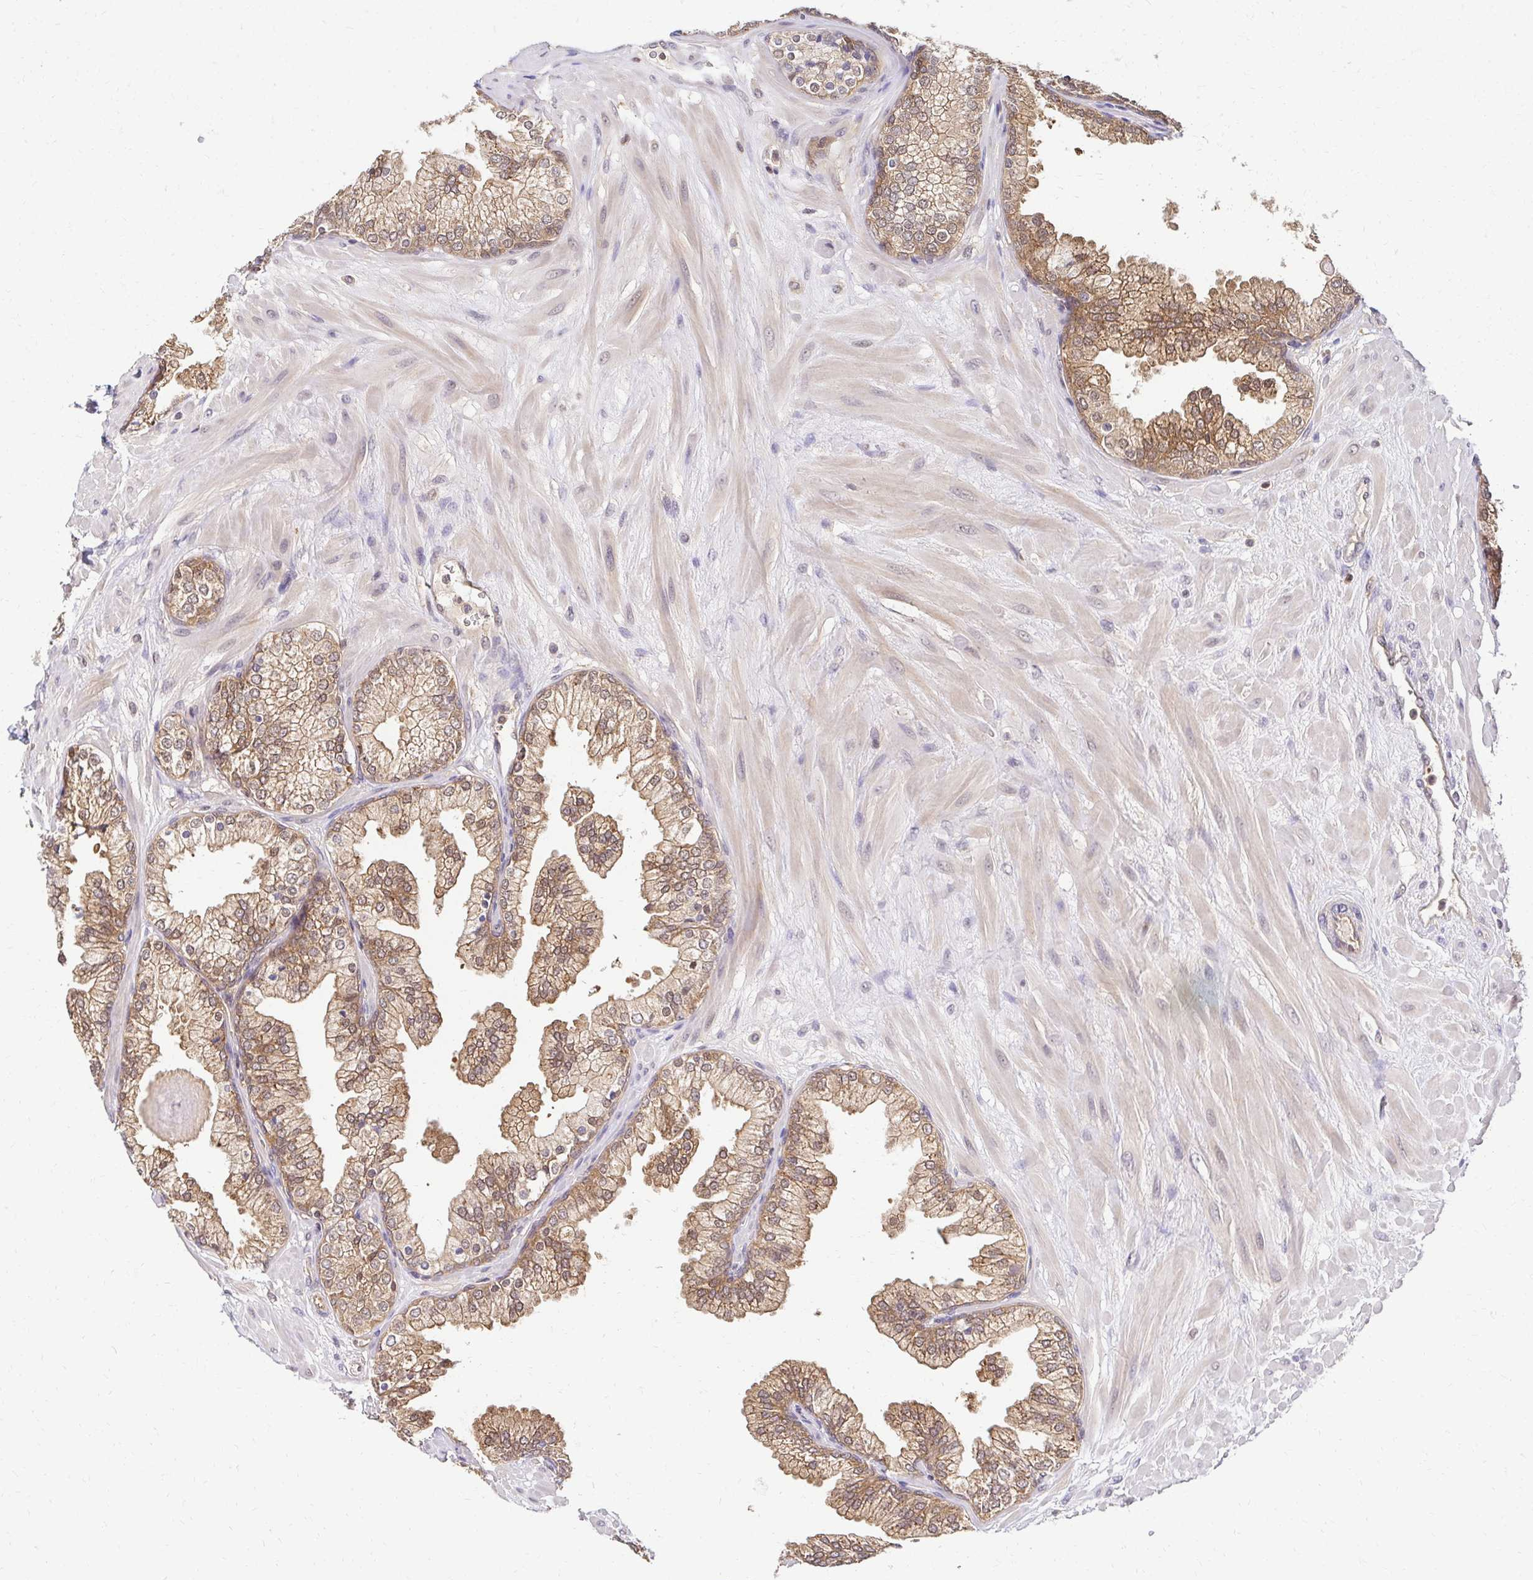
{"staining": {"intensity": "moderate", "quantity": ">75%", "location": "cytoplasmic/membranous,nuclear"}, "tissue": "prostate", "cell_type": "Glandular cells", "image_type": "normal", "snomed": [{"axis": "morphology", "description": "Normal tissue, NOS"}, {"axis": "topography", "description": "Prostate"}, {"axis": "topography", "description": "Peripheral nerve tissue"}], "caption": "The histopathology image exhibits immunohistochemical staining of benign prostate. There is moderate cytoplasmic/membranous,nuclear positivity is present in about >75% of glandular cells. (Stains: DAB in brown, nuclei in blue, Microscopy: brightfield microscopy at high magnification).", "gene": "PSMA4", "patient": {"sex": "male", "age": 61}}